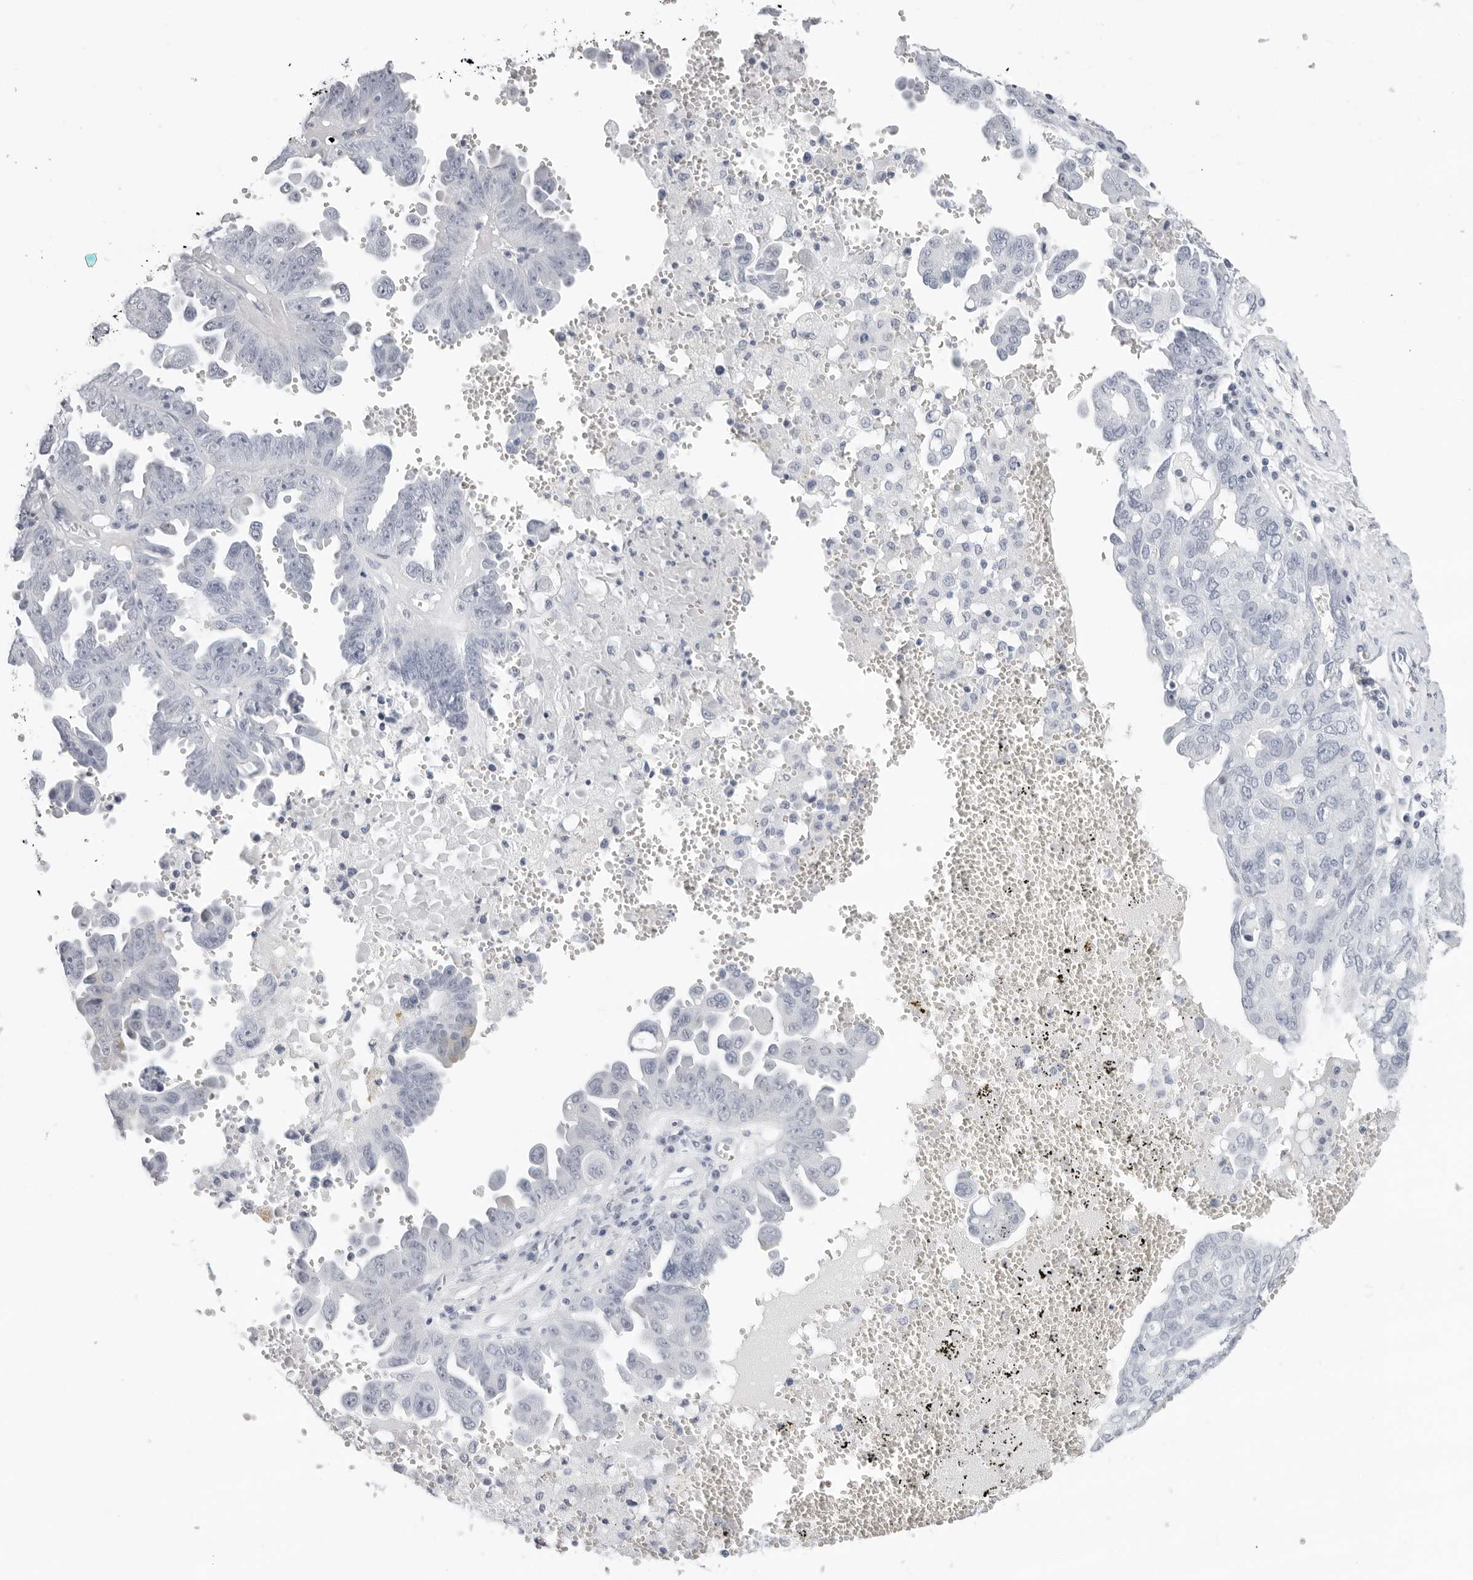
{"staining": {"intensity": "negative", "quantity": "none", "location": "none"}, "tissue": "ovarian cancer", "cell_type": "Tumor cells", "image_type": "cancer", "snomed": [{"axis": "morphology", "description": "Carcinoma, endometroid"}, {"axis": "topography", "description": "Ovary"}], "caption": "An image of ovarian cancer (endometroid carcinoma) stained for a protein exhibits no brown staining in tumor cells.", "gene": "AGMAT", "patient": {"sex": "female", "age": 62}}